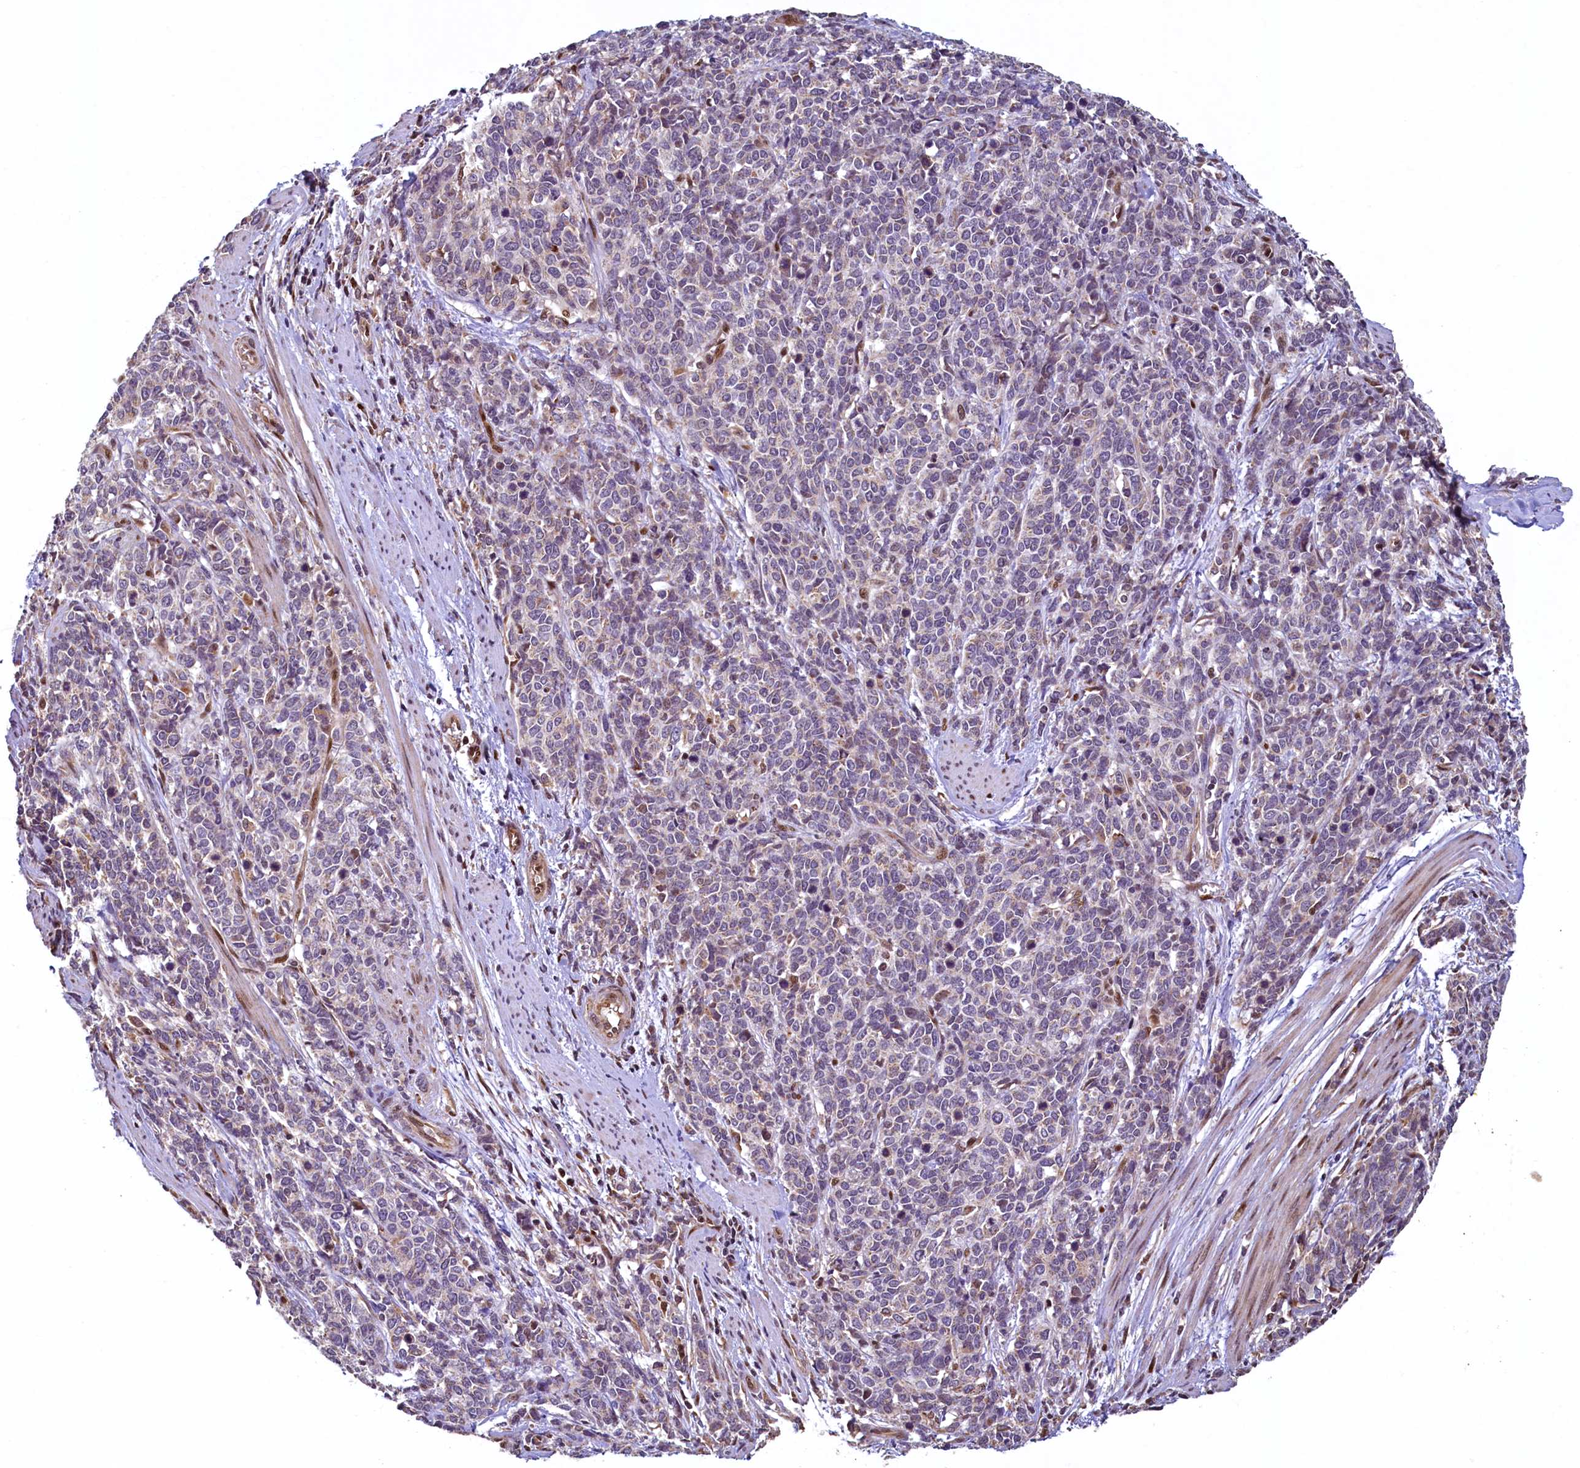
{"staining": {"intensity": "negative", "quantity": "none", "location": "none"}, "tissue": "cervical cancer", "cell_type": "Tumor cells", "image_type": "cancer", "snomed": [{"axis": "morphology", "description": "Squamous cell carcinoma, NOS"}, {"axis": "topography", "description": "Cervix"}], "caption": "High magnification brightfield microscopy of cervical cancer (squamous cell carcinoma) stained with DAB (3,3'-diaminobenzidine) (brown) and counterstained with hematoxylin (blue): tumor cells show no significant positivity.", "gene": "ZNF577", "patient": {"sex": "female", "age": 60}}